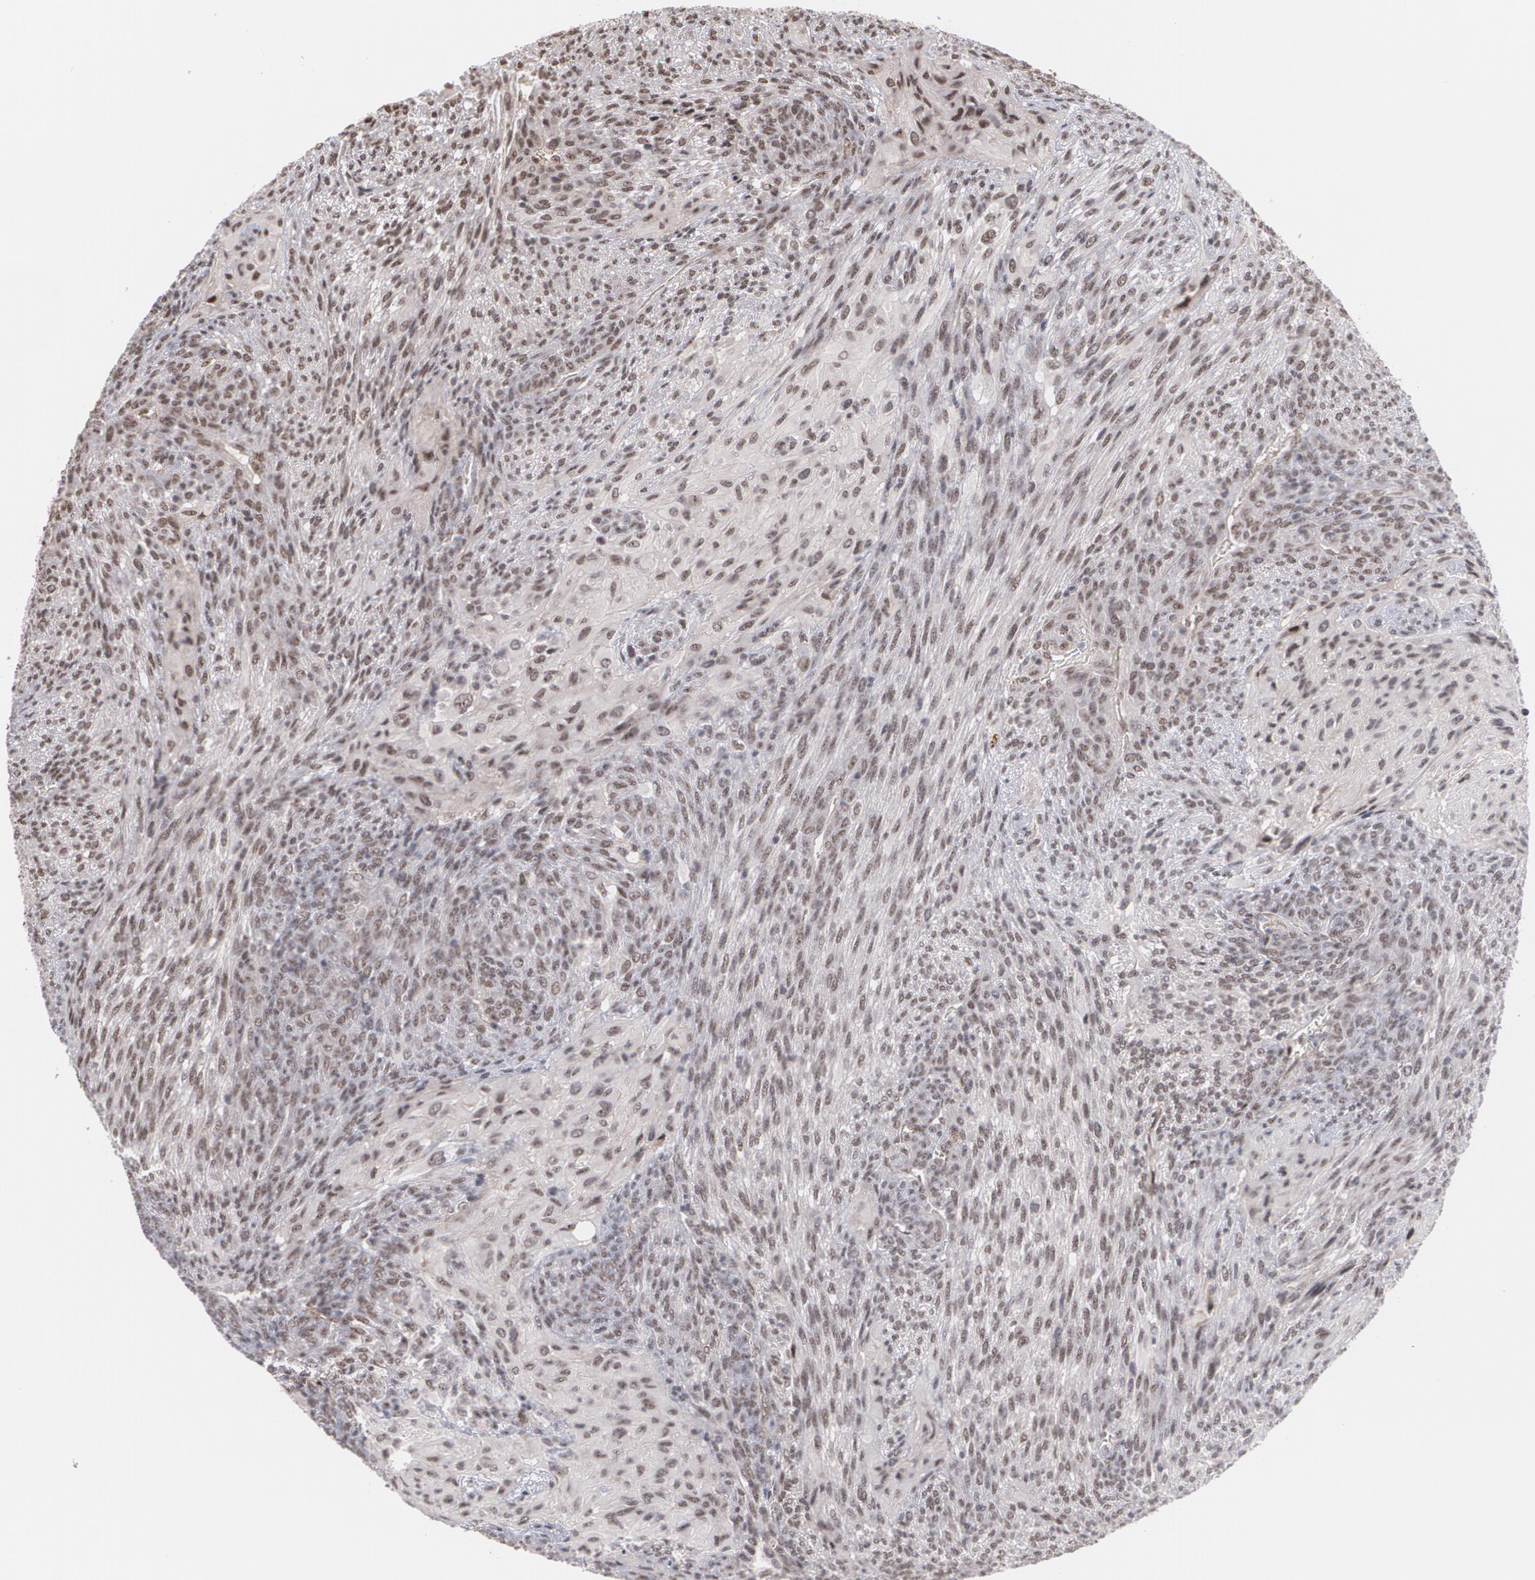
{"staining": {"intensity": "moderate", "quantity": ">75%", "location": "nuclear"}, "tissue": "glioma", "cell_type": "Tumor cells", "image_type": "cancer", "snomed": [{"axis": "morphology", "description": "Glioma, malignant, High grade"}, {"axis": "topography", "description": "Cerebral cortex"}], "caption": "DAB (3,3'-diaminobenzidine) immunohistochemical staining of glioma demonstrates moderate nuclear protein staining in approximately >75% of tumor cells.", "gene": "ZNF234", "patient": {"sex": "female", "age": 55}}